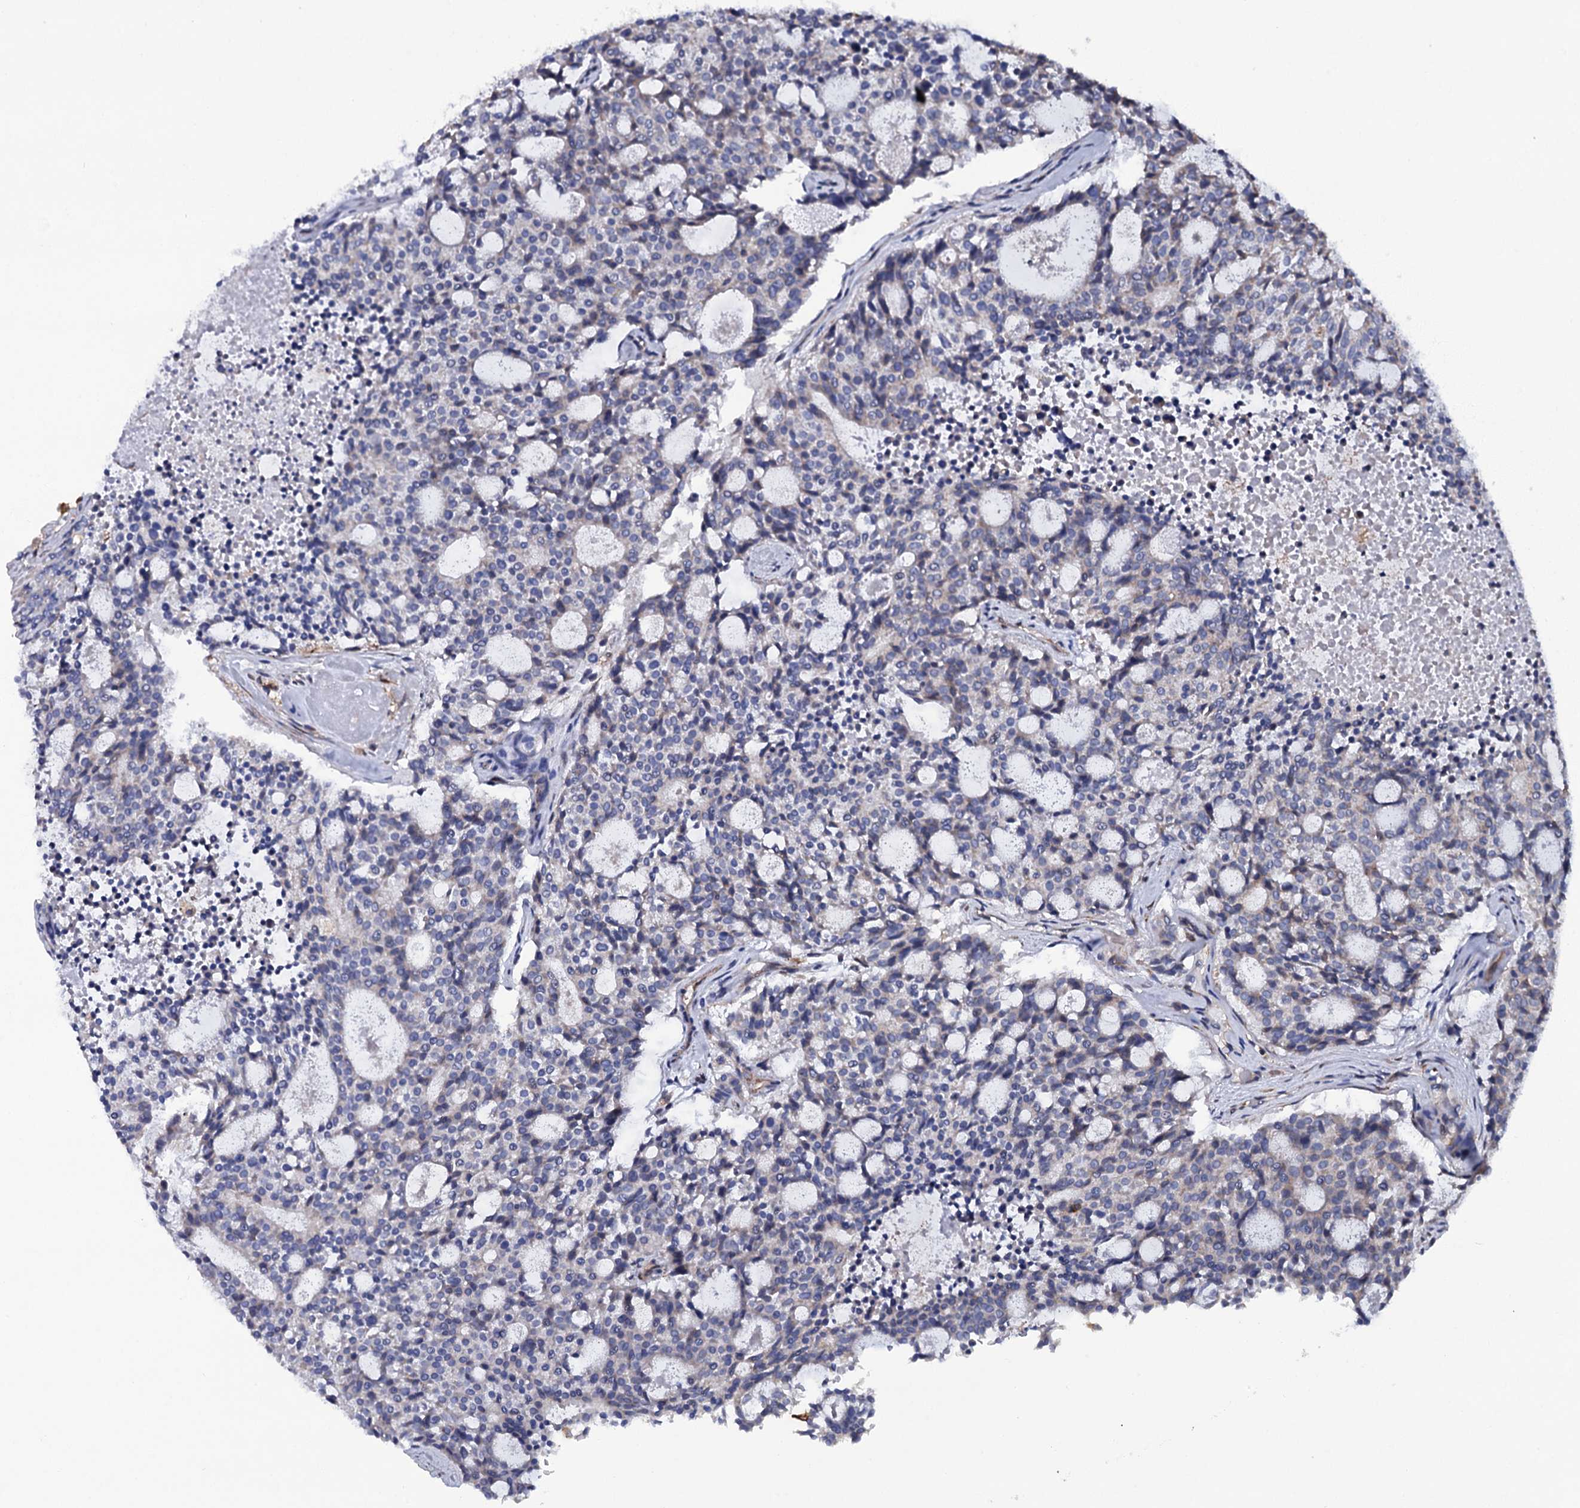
{"staining": {"intensity": "negative", "quantity": "none", "location": "none"}, "tissue": "carcinoid", "cell_type": "Tumor cells", "image_type": "cancer", "snomed": [{"axis": "morphology", "description": "Carcinoid, malignant, NOS"}, {"axis": "topography", "description": "Pancreas"}], "caption": "Protein analysis of carcinoid (malignant) exhibits no significant positivity in tumor cells.", "gene": "TTC23", "patient": {"sex": "female", "age": 54}}